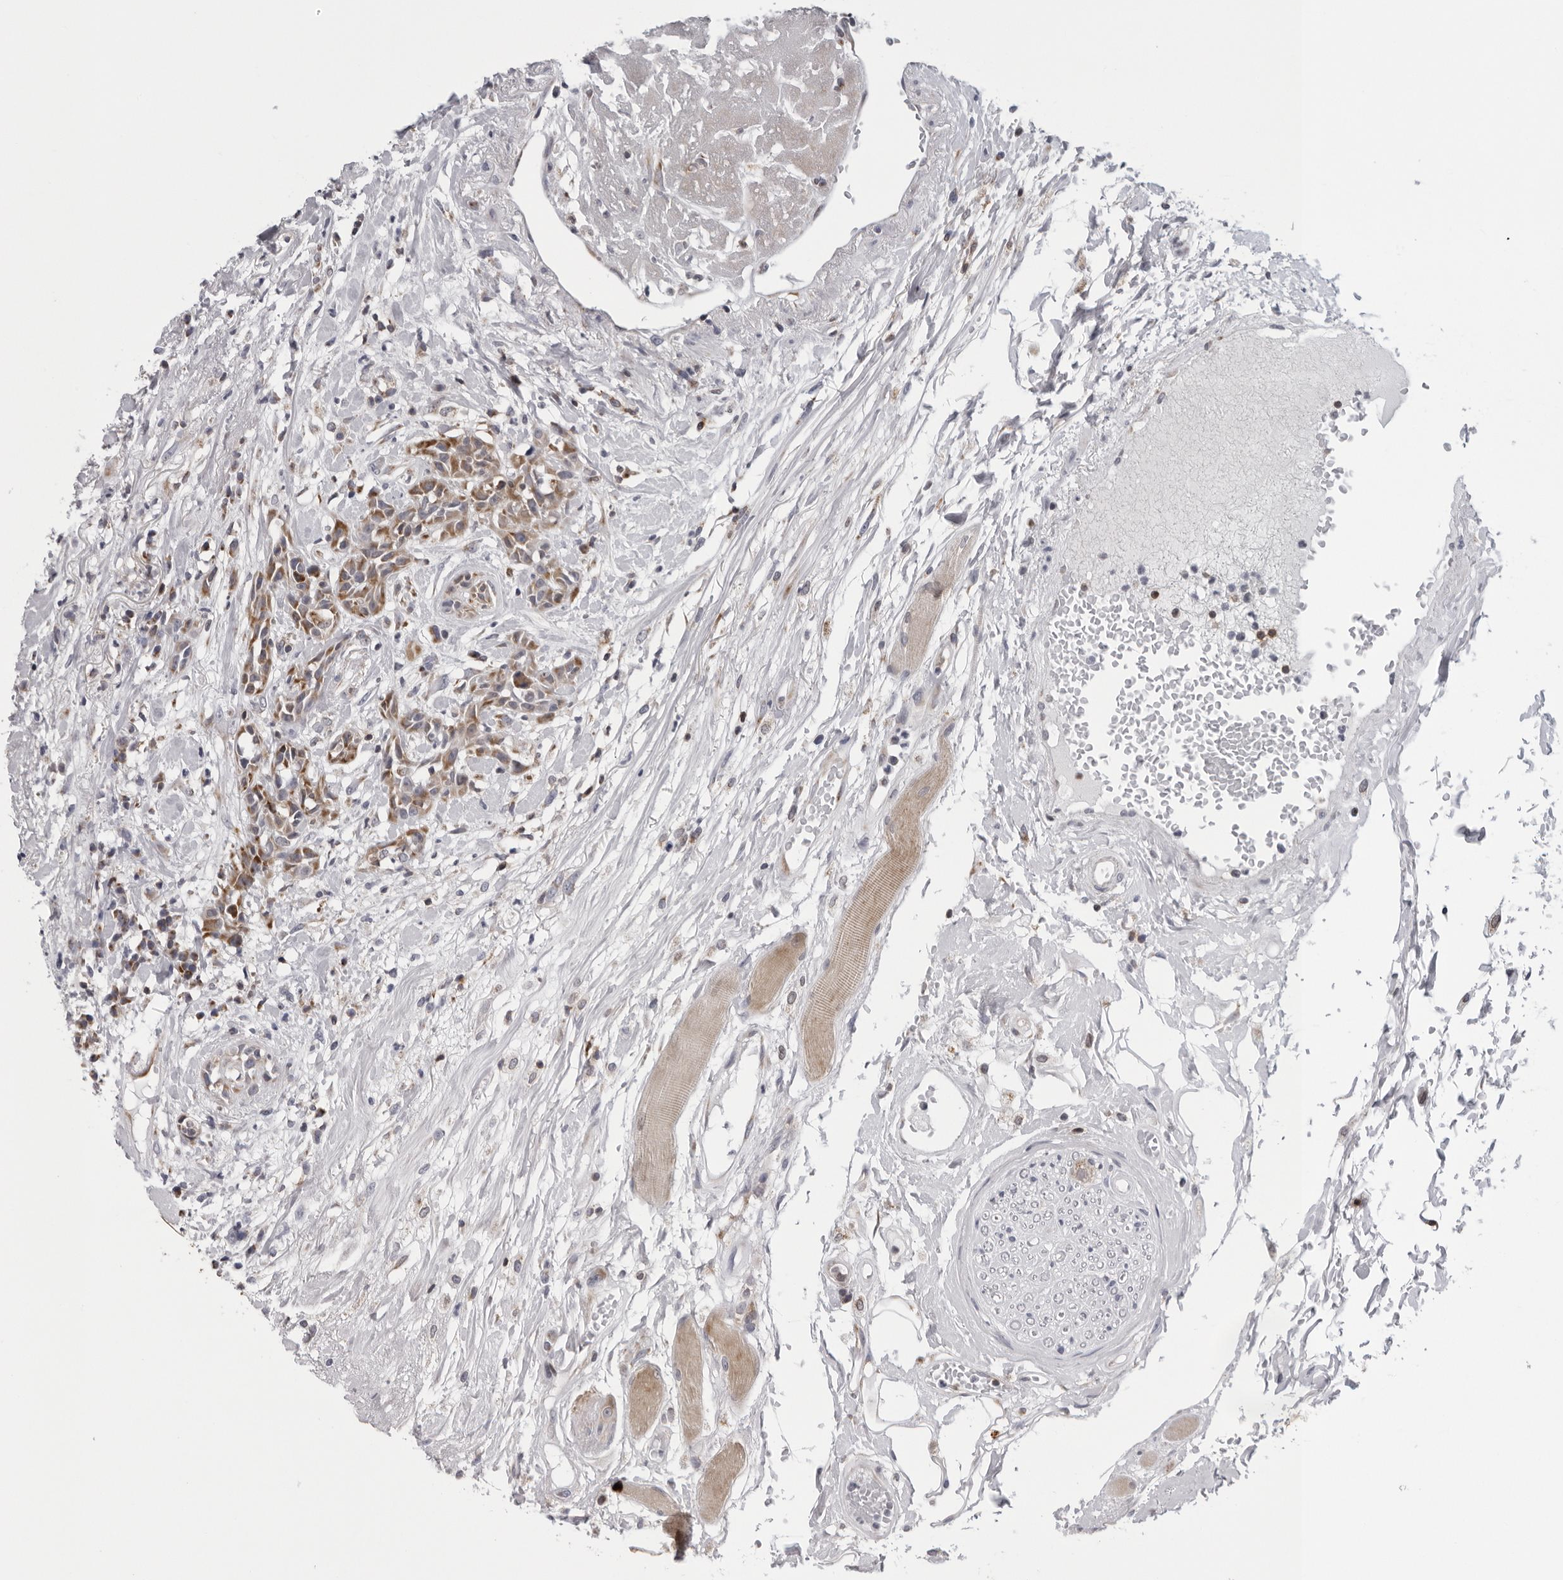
{"staining": {"intensity": "moderate", "quantity": "<25%", "location": "cytoplasmic/membranous"}, "tissue": "head and neck cancer", "cell_type": "Tumor cells", "image_type": "cancer", "snomed": [{"axis": "morphology", "description": "Normal tissue, NOS"}, {"axis": "morphology", "description": "Squamous cell carcinoma, NOS"}, {"axis": "topography", "description": "Cartilage tissue"}, {"axis": "topography", "description": "Head-Neck"}], "caption": "Head and neck cancer stained with DAB IHC shows low levels of moderate cytoplasmic/membranous expression in approximately <25% of tumor cells. The staining was performed using DAB (3,3'-diaminobenzidine) to visualize the protein expression in brown, while the nuclei were stained in blue with hematoxylin (Magnification: 20x).", "gene": "CPT2", "patient": {"sex": "male", "age": 62}}